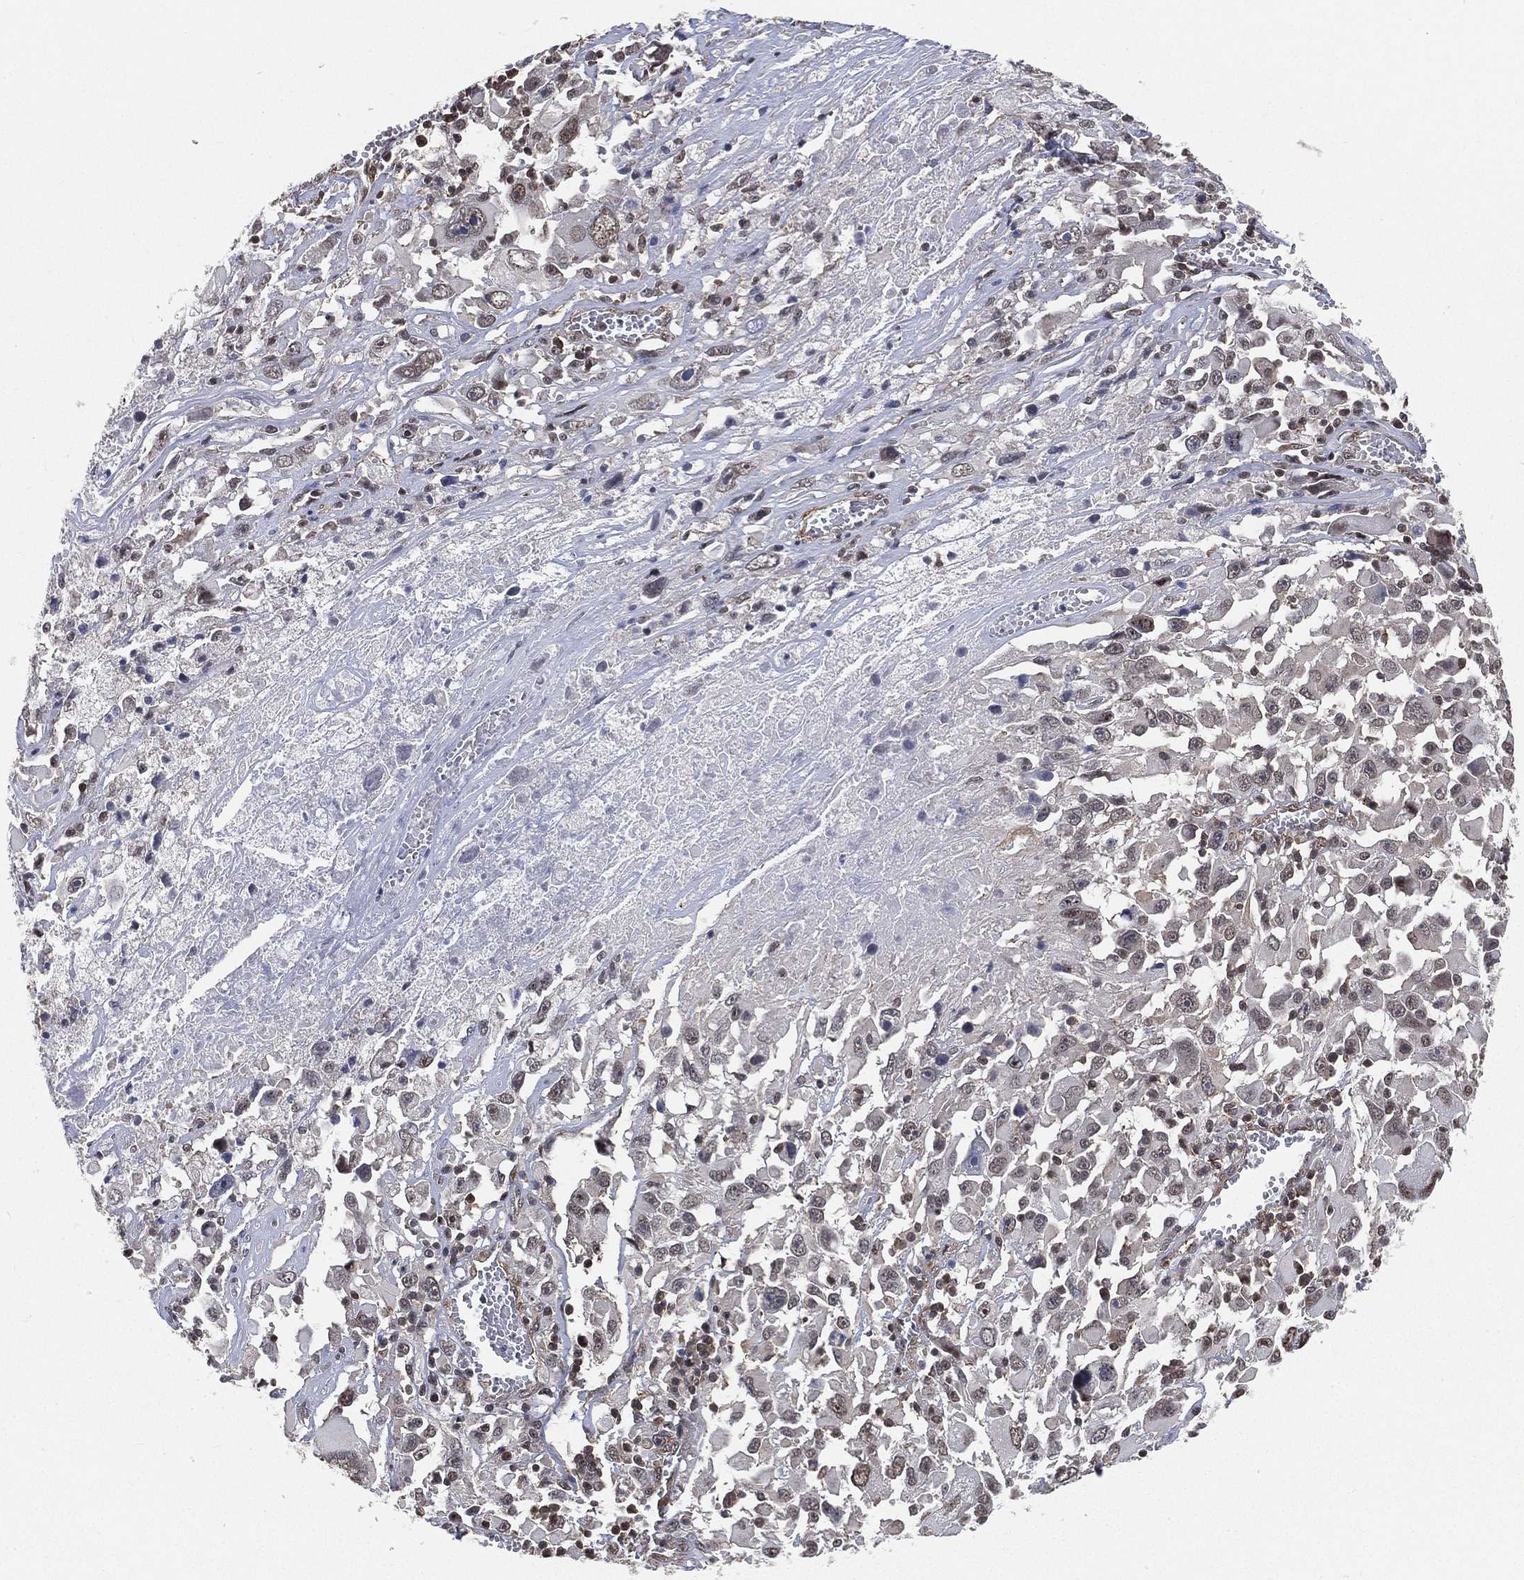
{"staining": {"intensity": "moderate", "quantity": "<25%", "location": "nuclear"}, "tissue": "melanoma", "cell_type": "Tumor cells", "image_type": "cancer", "snomed": [{"axis": "morphology", "description": "Malignant melanoma, Metastatic site"}, {"axis": "topography", "description": "Soft tissue"}], "caption": "Protein expression analysis of malignant melanoma (metastatic site) shows moderate nuclear expression in approximately <25% of tumor cells. (IHC, brightfield microscopy, high magnification).", "gene": "RSRC2", "patient": {"sex": "male", "age": 50}}